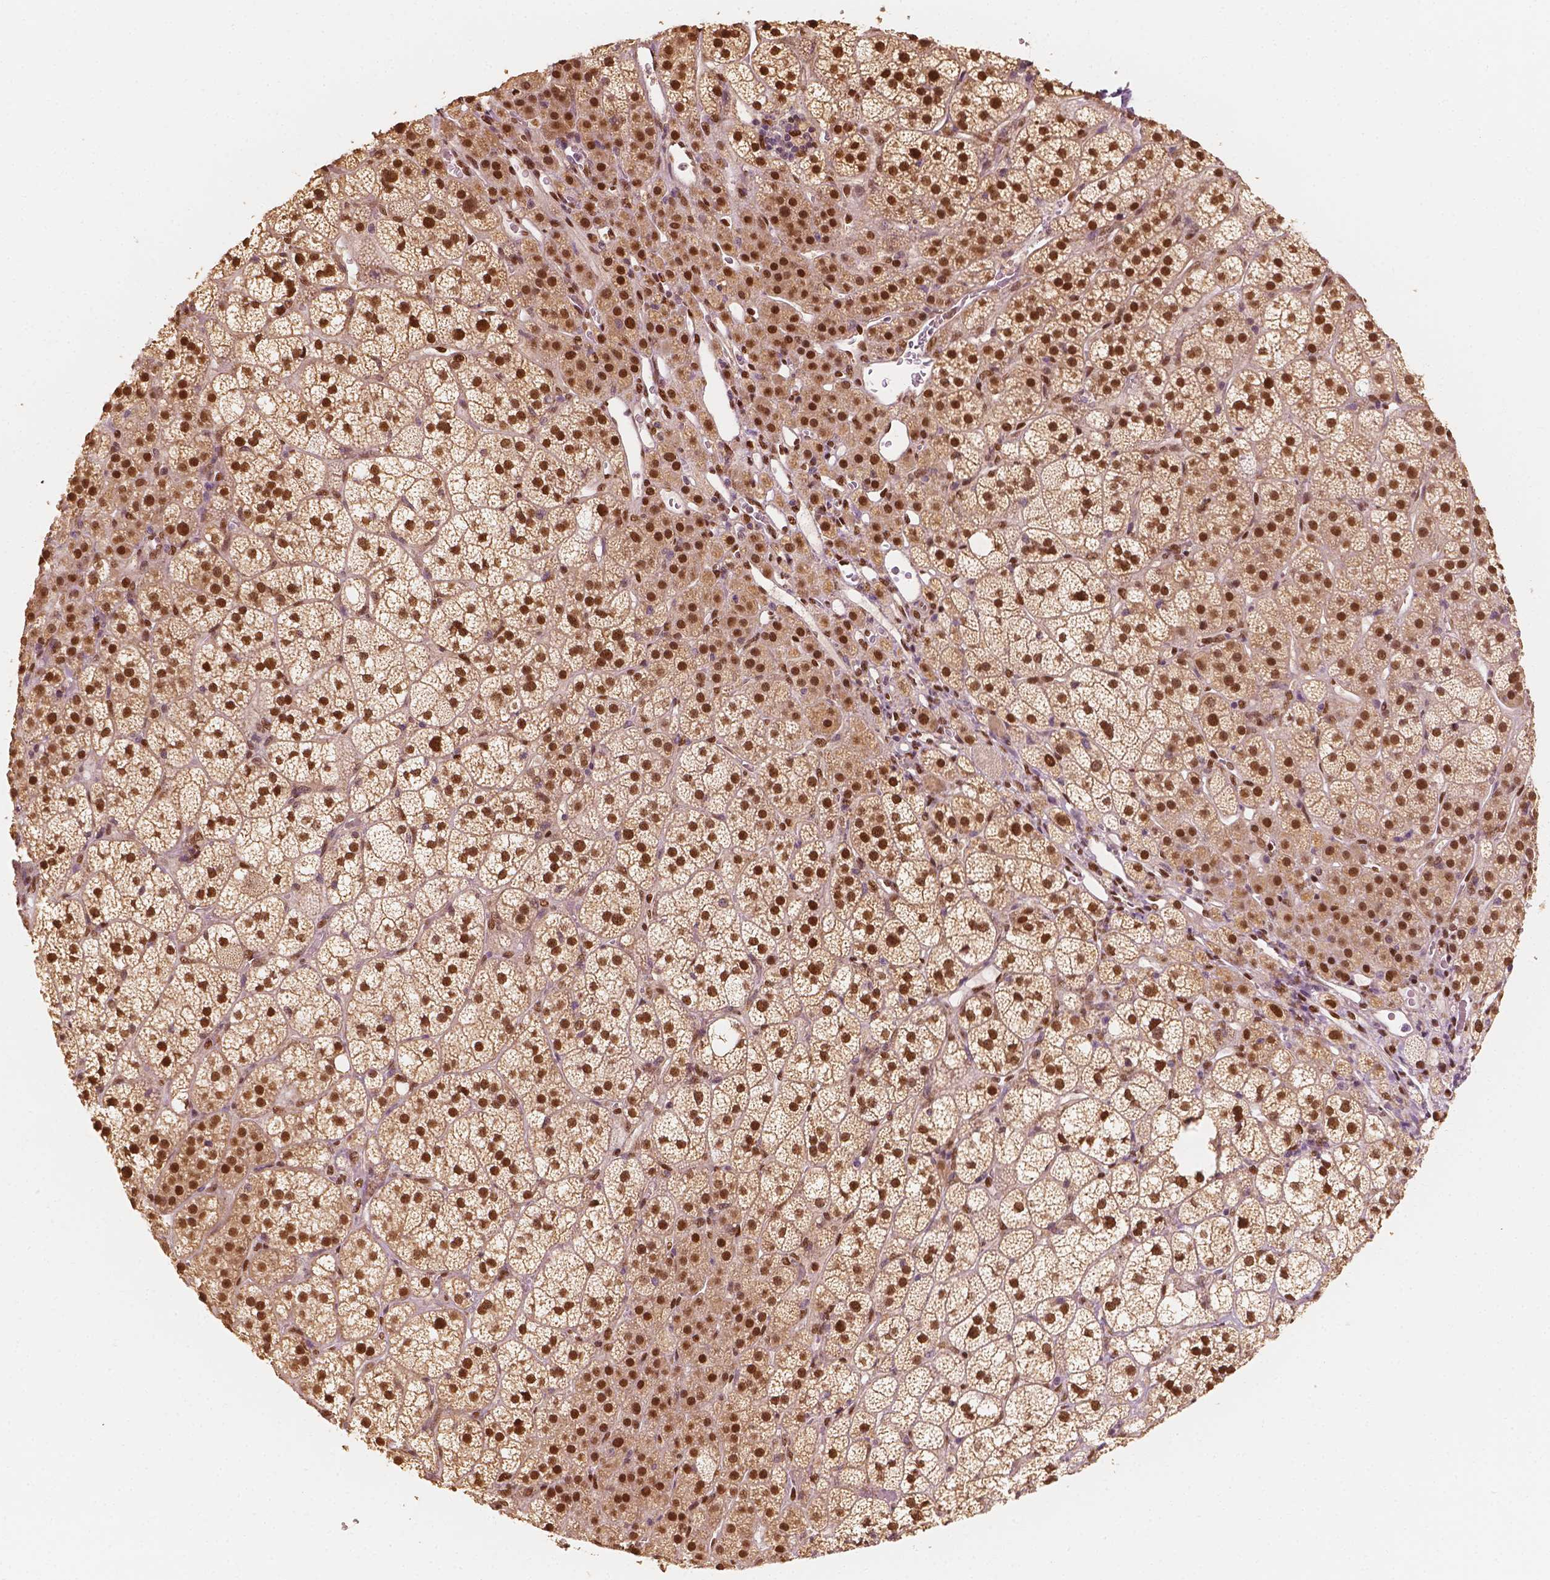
{"staining": {"intensity": "strong", "quantity": "25%-75%", "location": "nuclear"}, "tissue": "adrenal gland", "cell_type": "Glandular cells", "image_type": "normal", "snomed": [{"axis": "morphology", "description": "Normal tissue, NOS"}, {"axis": "topography", "description": "Adrenal gland"}], "caption": "A photomicrograph of adrenal gland stained for a protein shows strong nuclear brown staining in glandular cells.", "gene": "TBC1D17", "patient": {"sex": "female", "age": 60}}